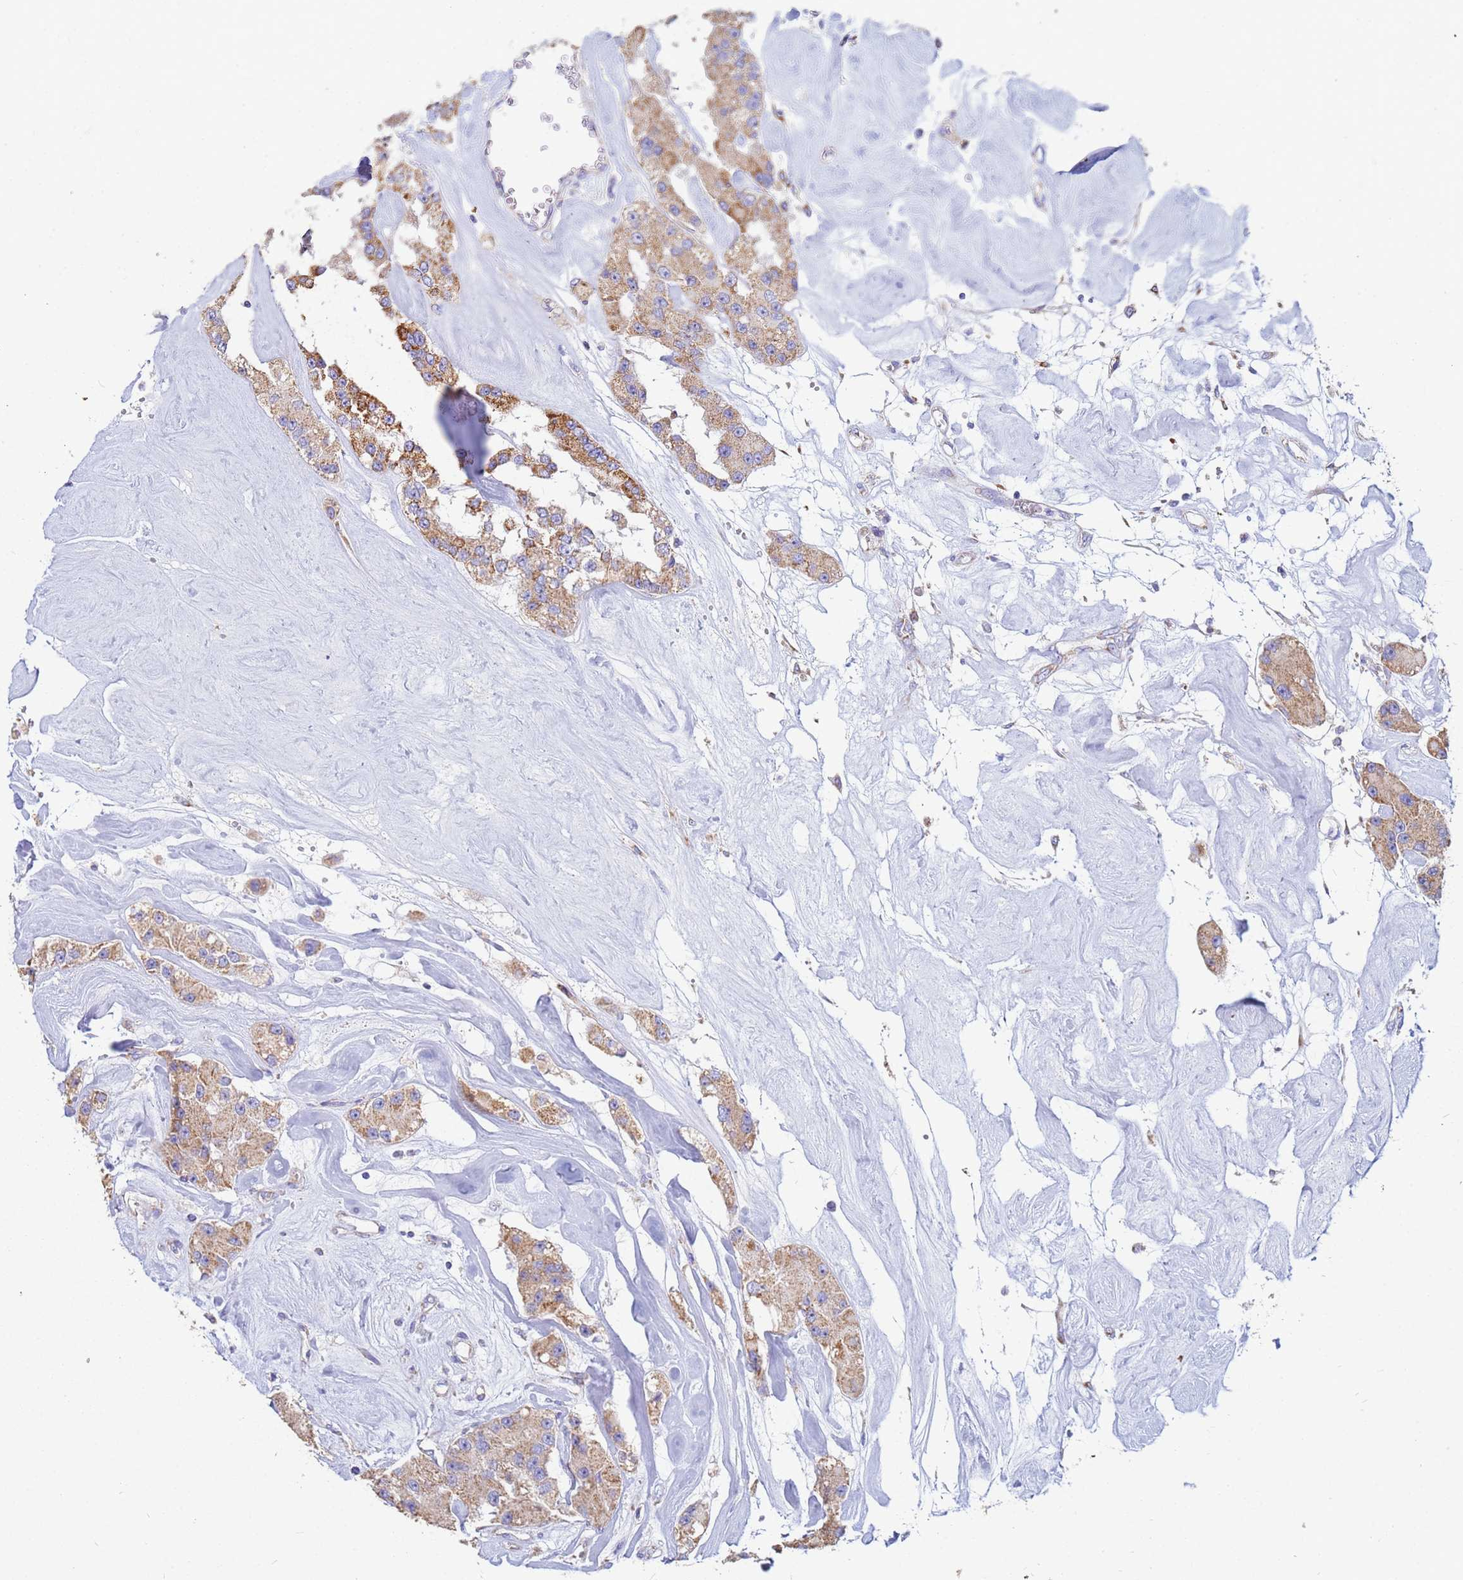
{"staining": {"intensity": "moderate", "quantity": ">75%", "location": "cytoplasmic/membranous"}, "tissue": "carcinoid", "cell_type": "Tumor cells", "image_type": "cancer", "snomed": [{"axis": "morphology", "description": "Carcinoid, malignant, NOS"}, {"axis": "topography", "description": "Pancreas"}], "caption": "Protein analysis of carcinoid (malignant) tissue reveals moderate cytoplasmic/membranous positivity in approximately >75% of tumor cells.", "gene": "UQCRH", "patient": {"sex": "male", "age": 41}}